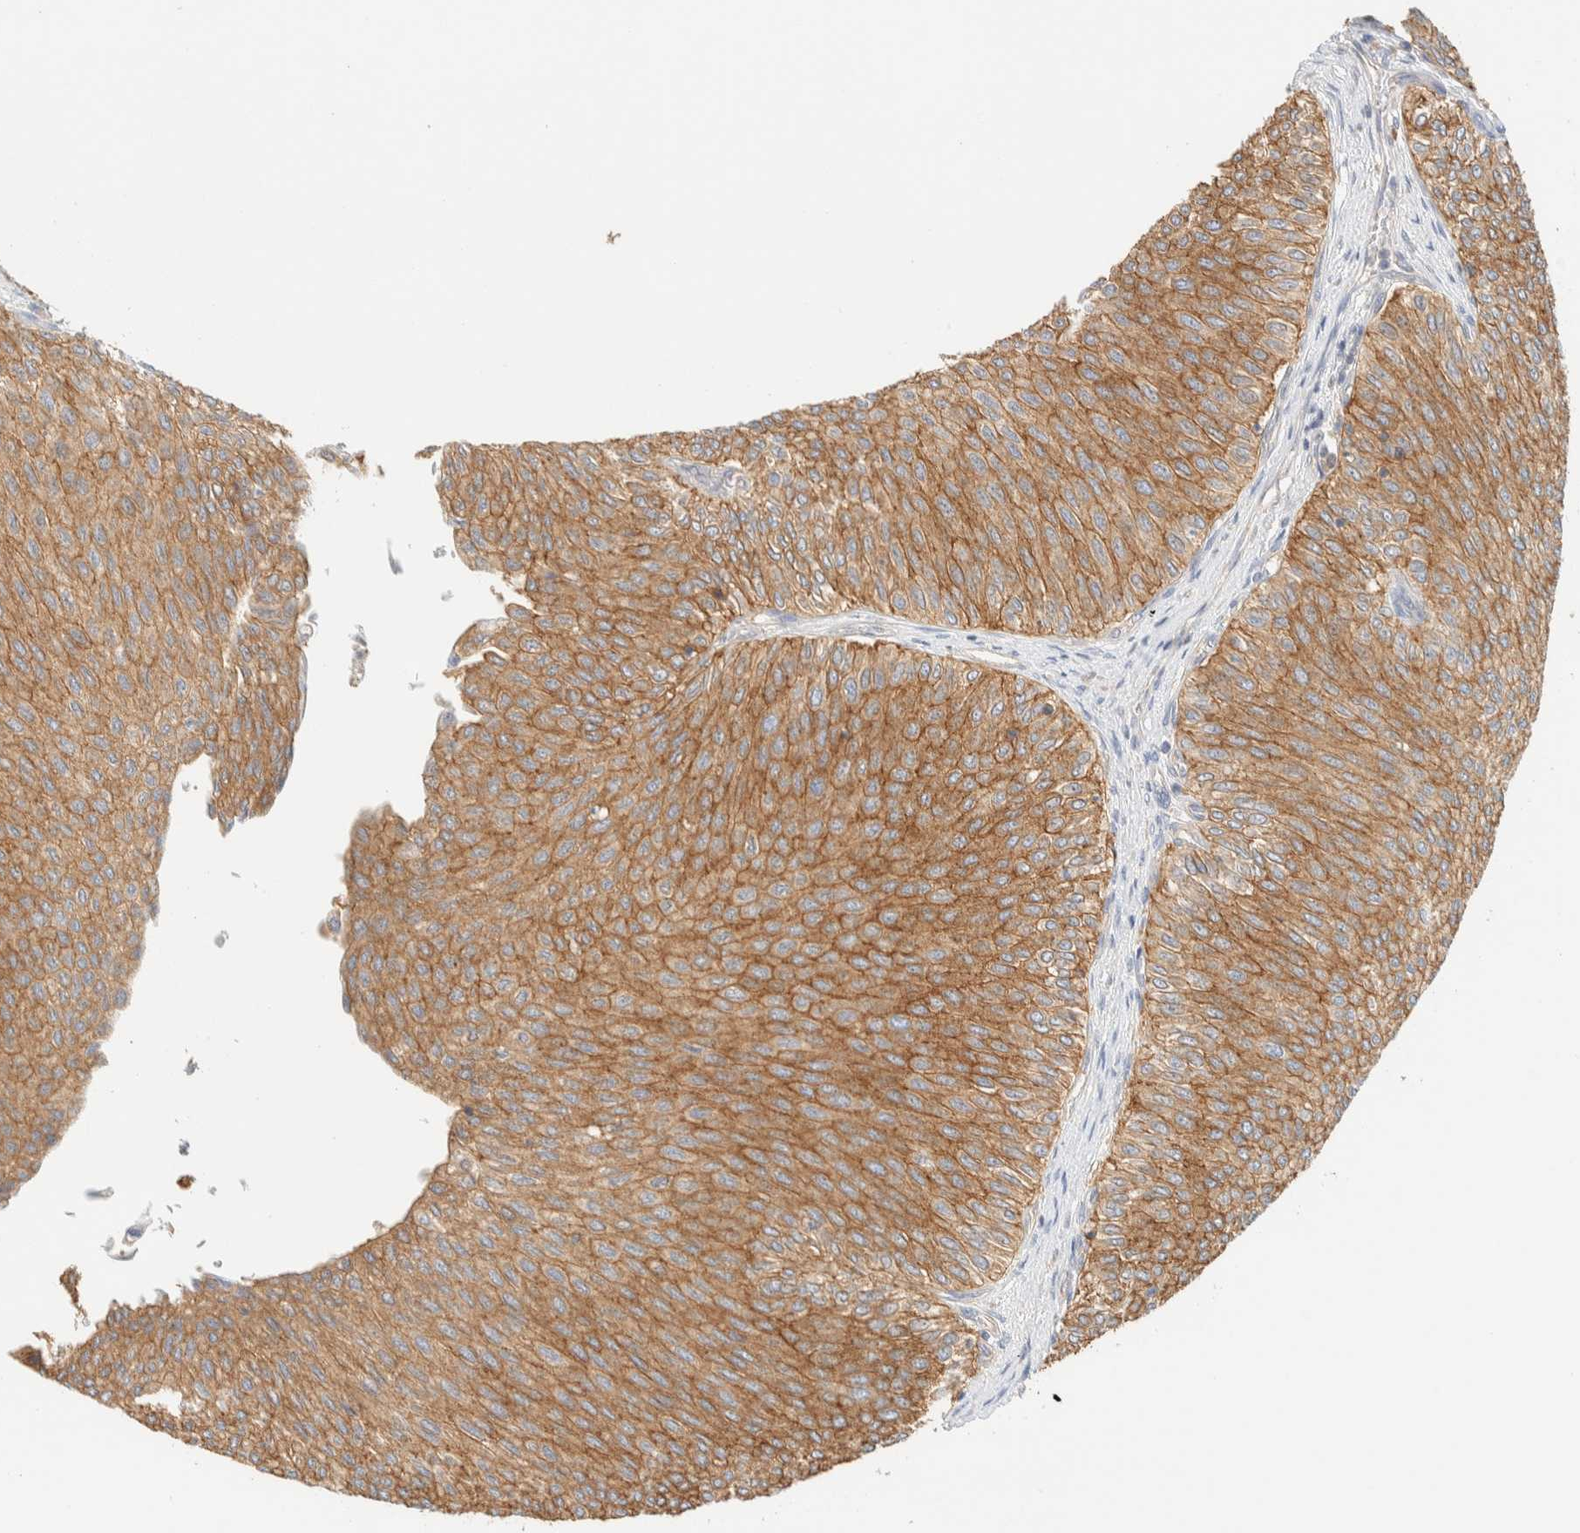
{"staining": {"intensity": "moderate", "quantity": ">75%", "location": "cytoplasmic/membranous"}, "tissue": "urothelial cancer", "cell_type": "Tumor cells", "image_type": "cancer", "snomed": [{"axis": "morphology", "description": "Urothelial carcinoma, Low grade"}, {"axis": "topography", "description": "Urinary bladder"}], "caption": "Low-grade urothelial carcinoma stained for a protein (brown) displays moderate cytoplasmic/membranous positive staining in about >75% of tumor cells.", "gene": "TBC1D8B", "patient": {"sex": "male", "age": 78}}